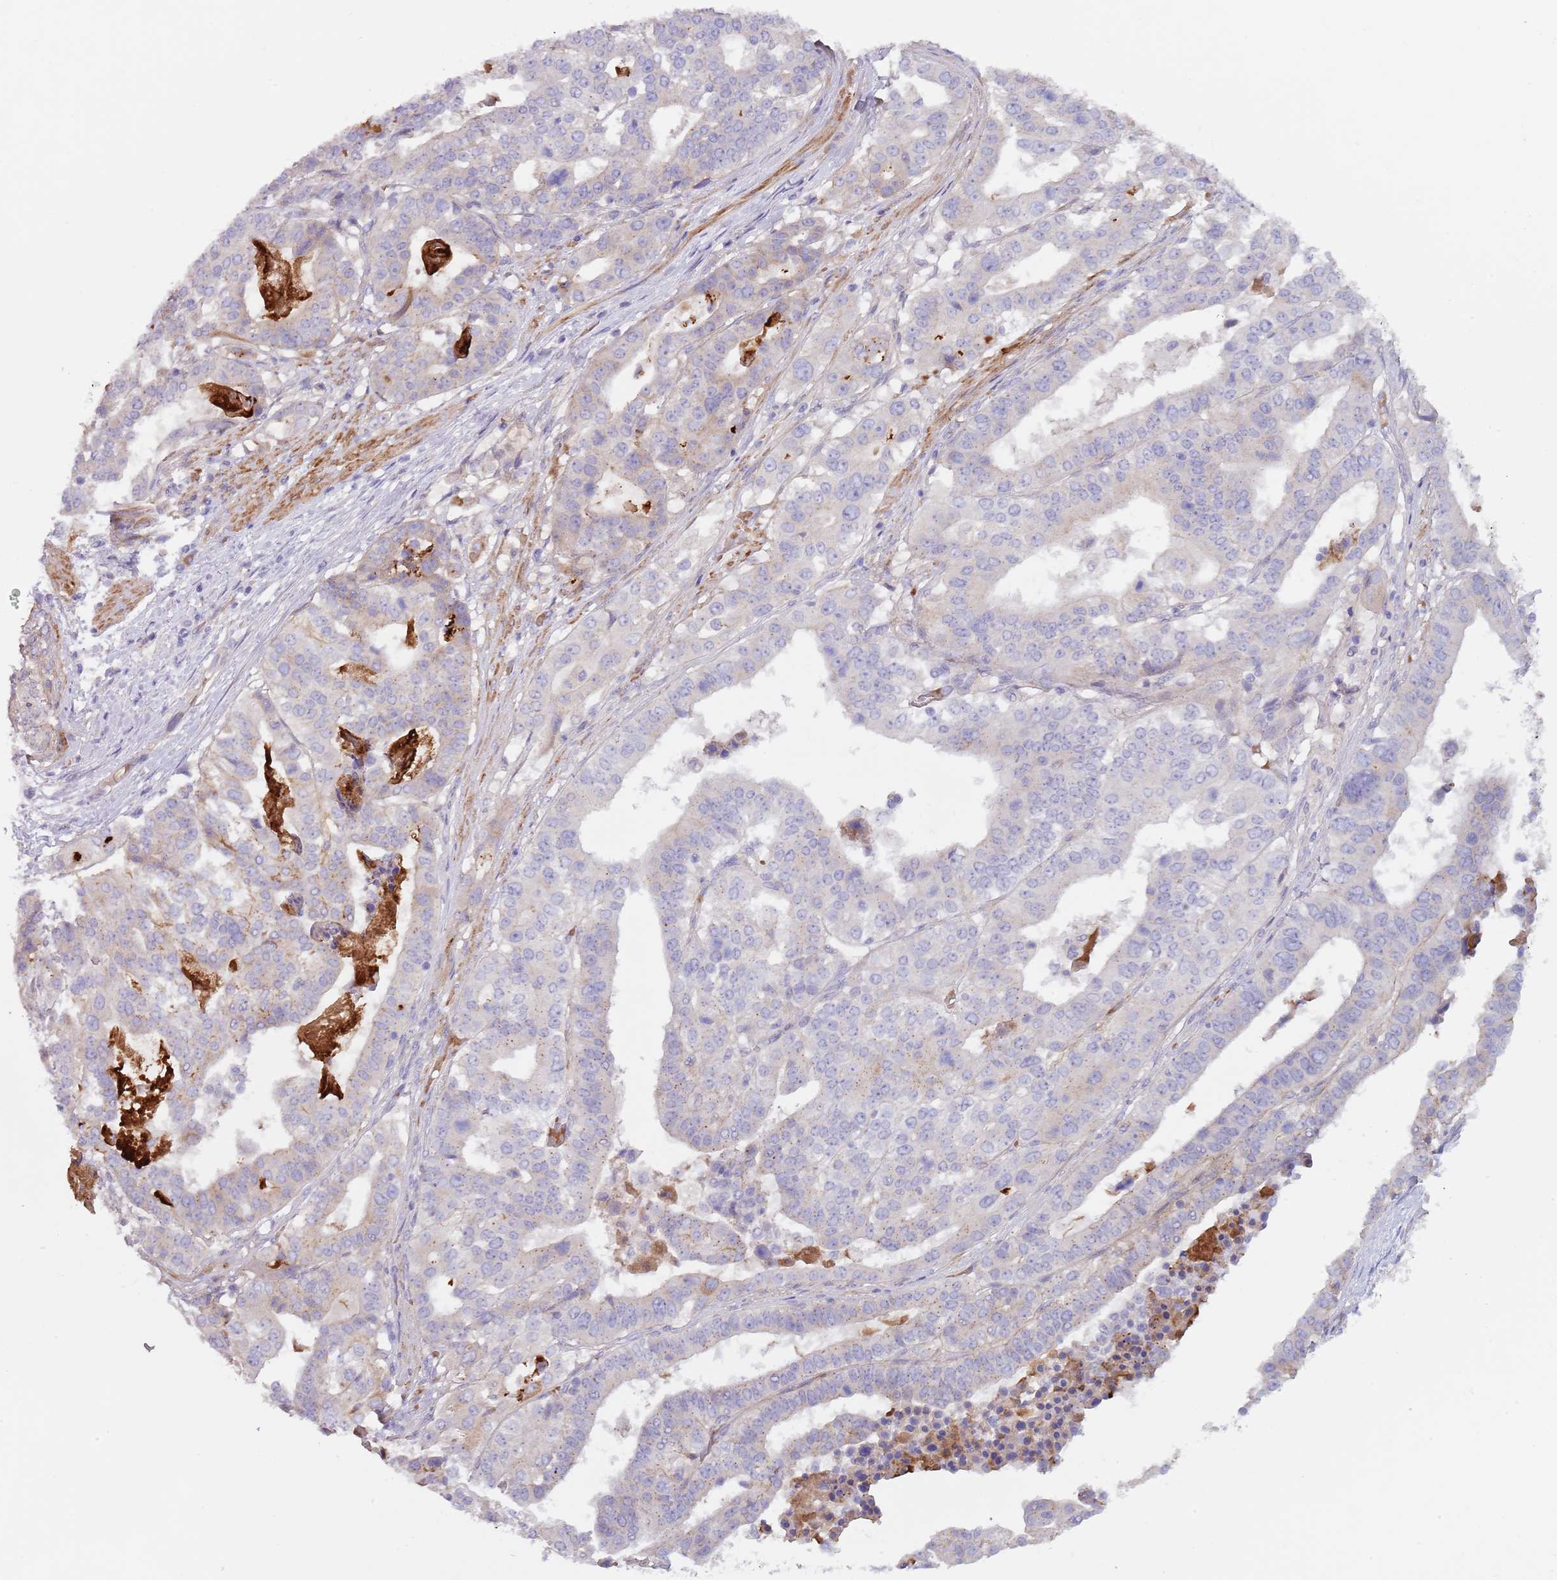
{"staining": {"intensity": "negative", "quantity": "none", "location": "none"}, "tissue": "stomach cancer", "cell_type": "Tumor cells", "image_type": "cancer", "snomed": [{"axis": "morphology", "description": "Adenocarcinoma, NOS"}, {"axis": "topography", "description": "Stomach"}], "caption": "Immunohistochemistry (IHC) micrograph of neoplastic tissue: stomach adenocarcinoma stained with DAB (3,3'-diaminobenzidine) exhibits no significant protein staining in tumor cells.", "gene": "TINAGL1", "patient": {"sex": "male", "age": 48}}